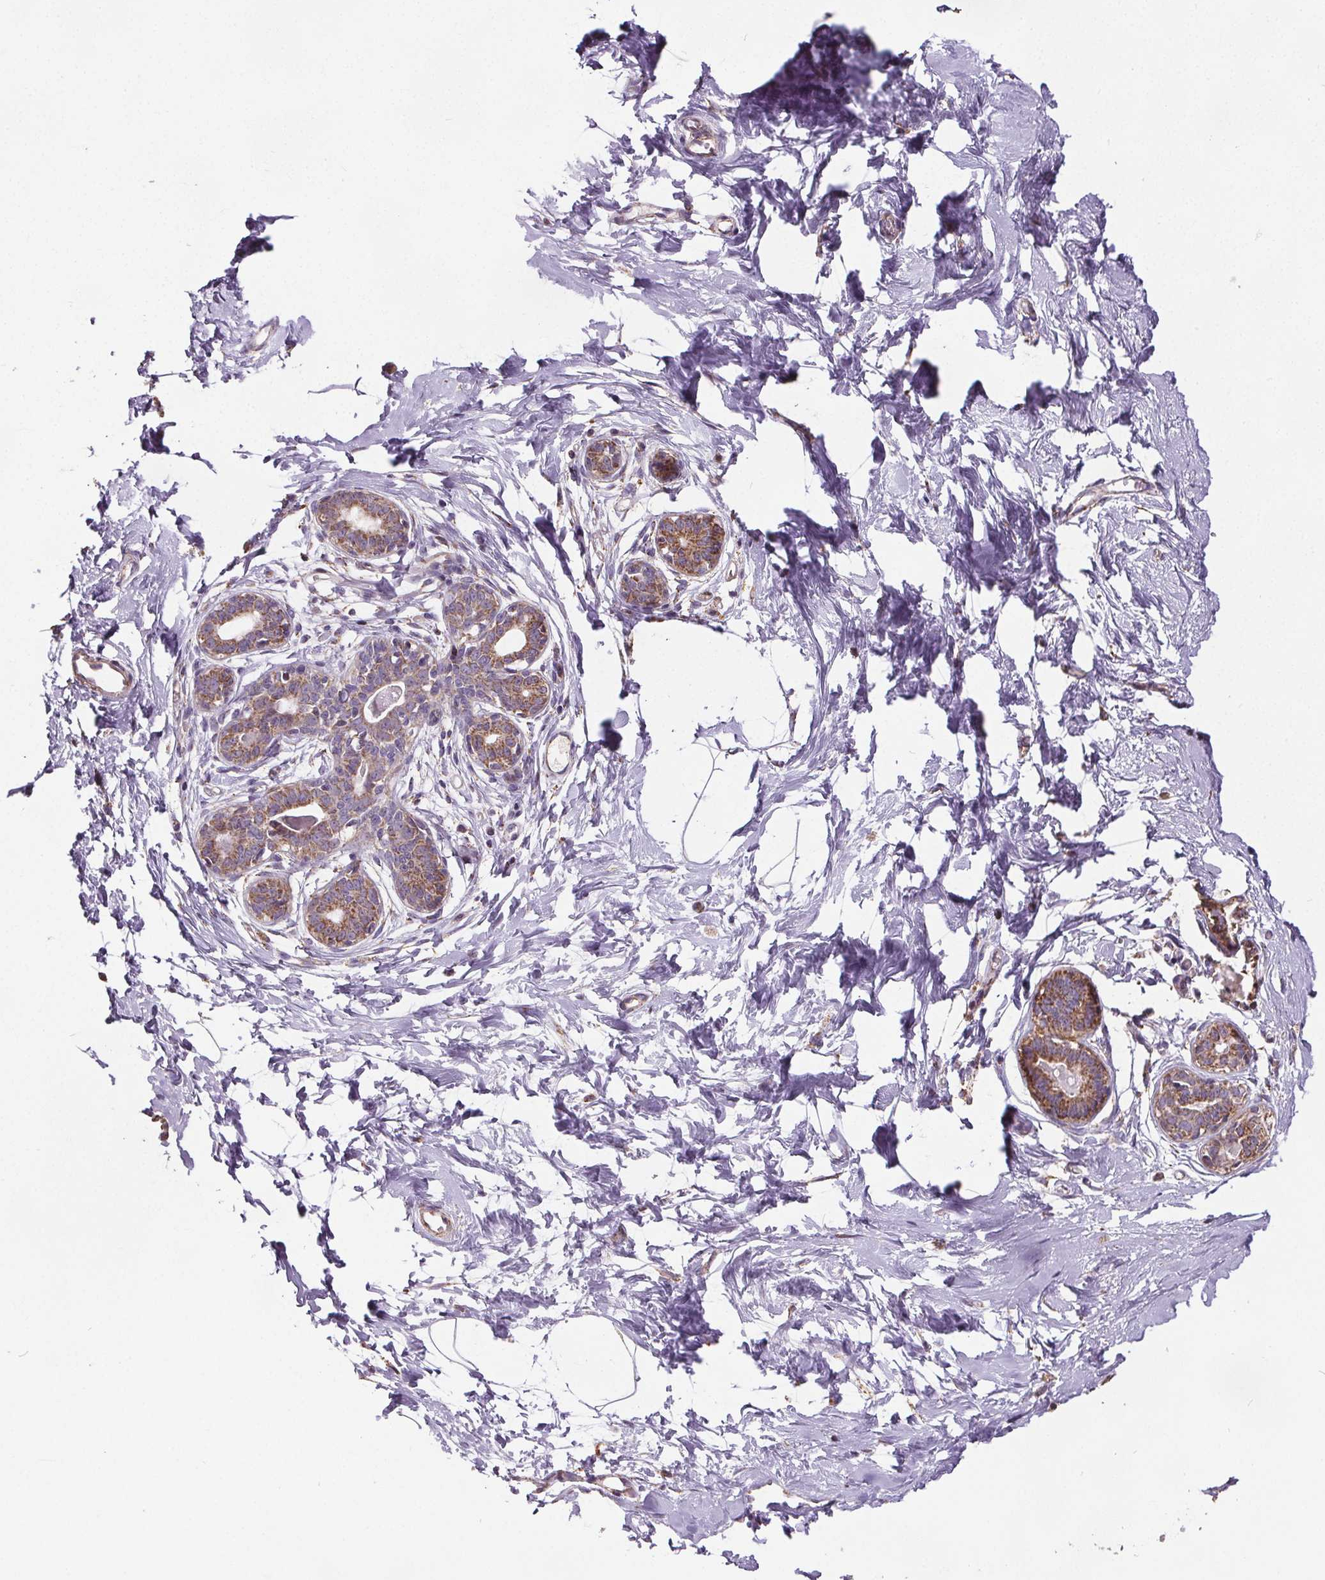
{"staining": {"intensity": "moderate", "quantity": ">75%", "location": "cytoplasmic/membranous"}, "tissue": "breast", "cell_type": "Adipocytes", "image_type": "normal", "snomed": [{"axis": "morphology", "description": "Normal tissue, NOS"}, {"axis": "topography", "description": "Breast"}], "caption": "Normal breast displays moderate cytoplasmic/membranous positivity in approximately >75% of adipocytes, visualized by immunohistochemistry.", "gene": "SUCLA2", "patient": {"sex": "female", "age": 45}}